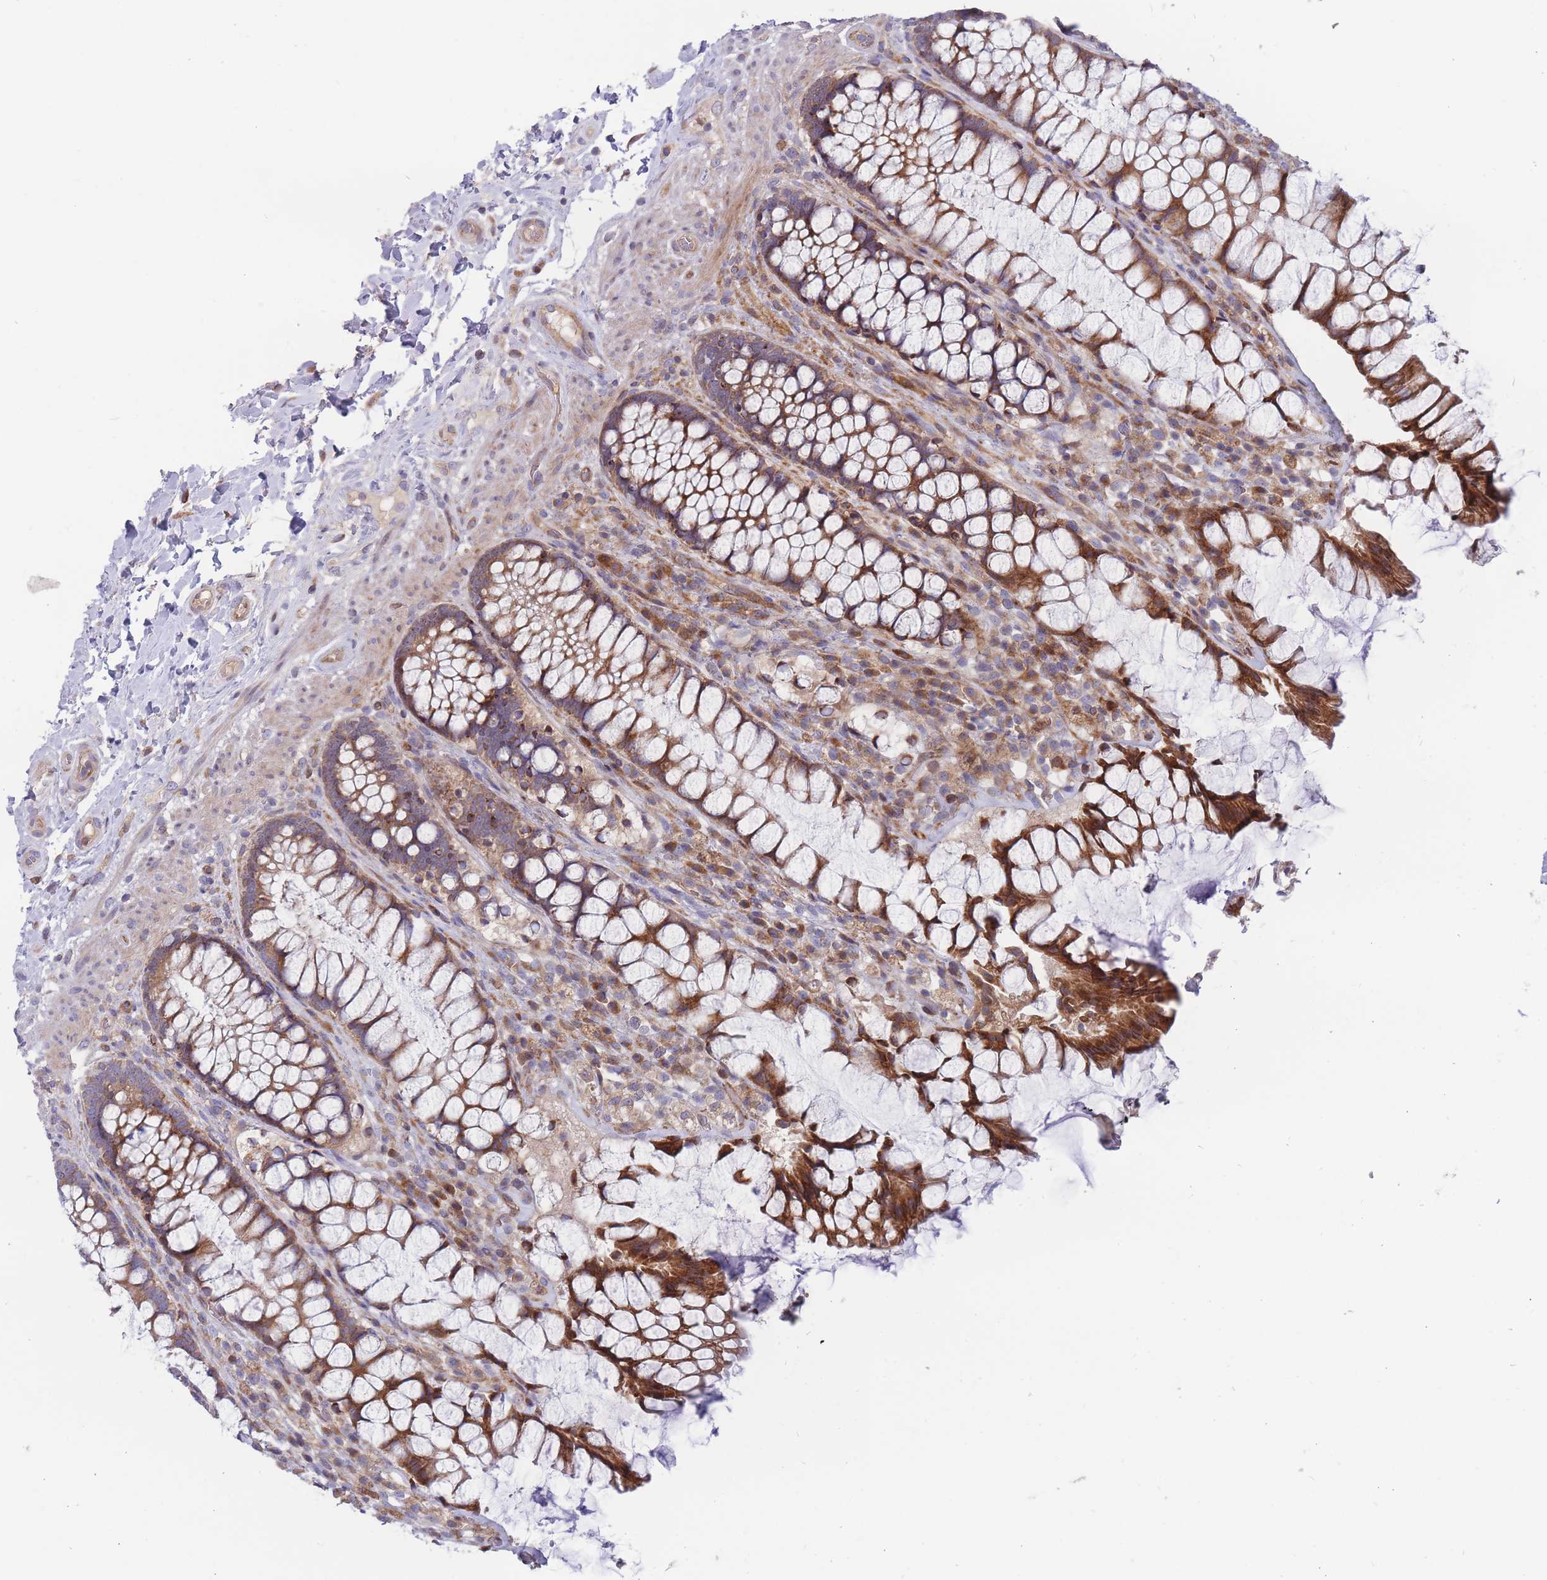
{"staining": {"intensity": "moderate", "quantity": ">75%", "location": "cytoplasmic/membranous"}, "tissue": "rectum", "cell_type": "Glandular cells", "image_type": "normal", "snomed": [{"axis": "morphology", "description": "Normal tissue, NOS"}, {"axis": "topography", "description": "Rectum"}], "caption": "Rectum stained with DAB immunohistochemistry exhibits medium levels of moderate cytoplasmic/membranous positivity in approximately >75% of glandular cells.", "gene": "TMEM131L", "patient": {"sex": "female", "age": 58}}